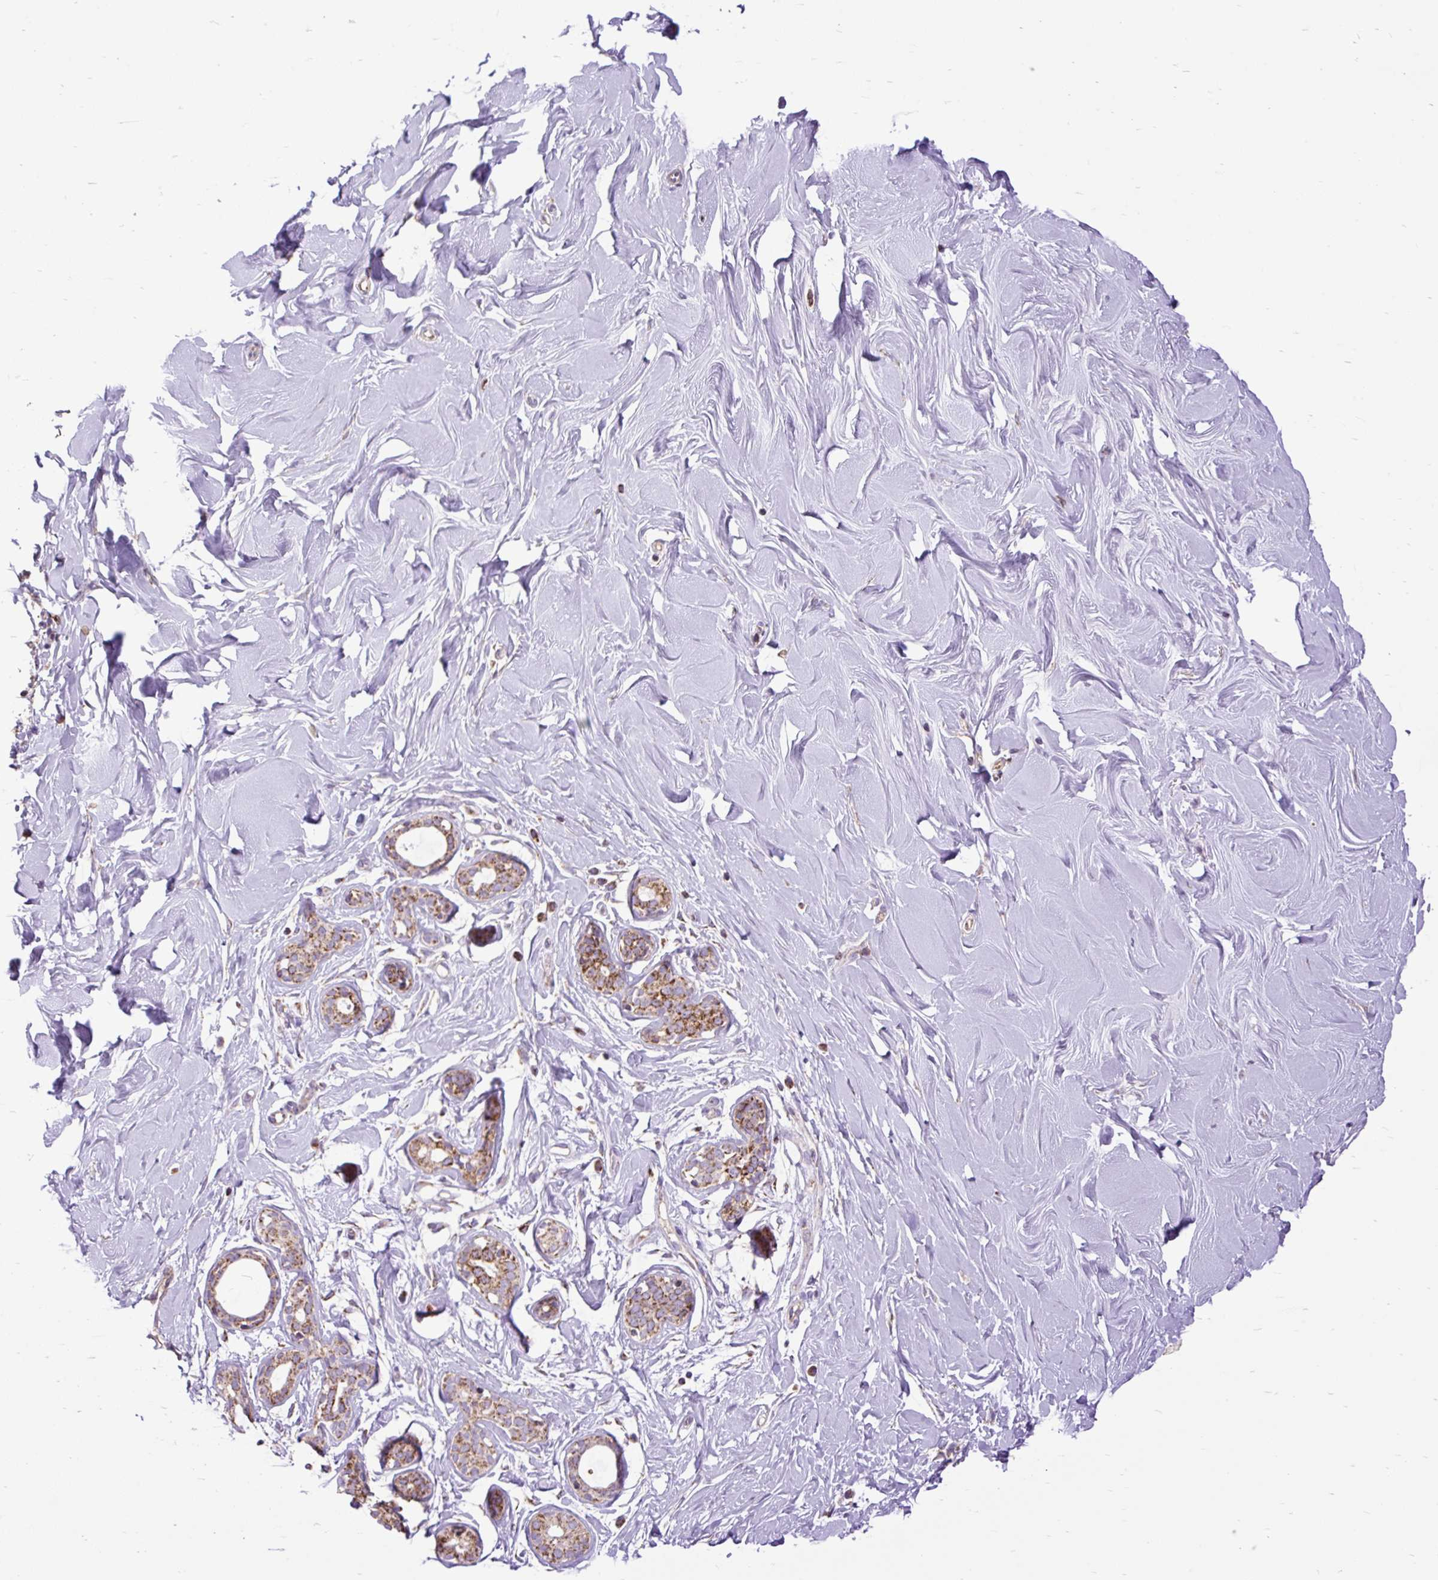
{"staining": {"intensity": "negative", "quantity": "none", "location": "none"}, "tissue": "breast", "cell_type": "Adipocytes", "image_type": "normal", "snomed": [{"axis": "morphology", "description": "Normal tissue, NOS"}, {"axis": "topography", "description": "Breast"}], "caption": "Adipocytes are negative for brown protein staining in normal breast. Nuclei are stained in blue.", "gene": "TOMM40", "patient": {"sex": "female", "age": 27}}